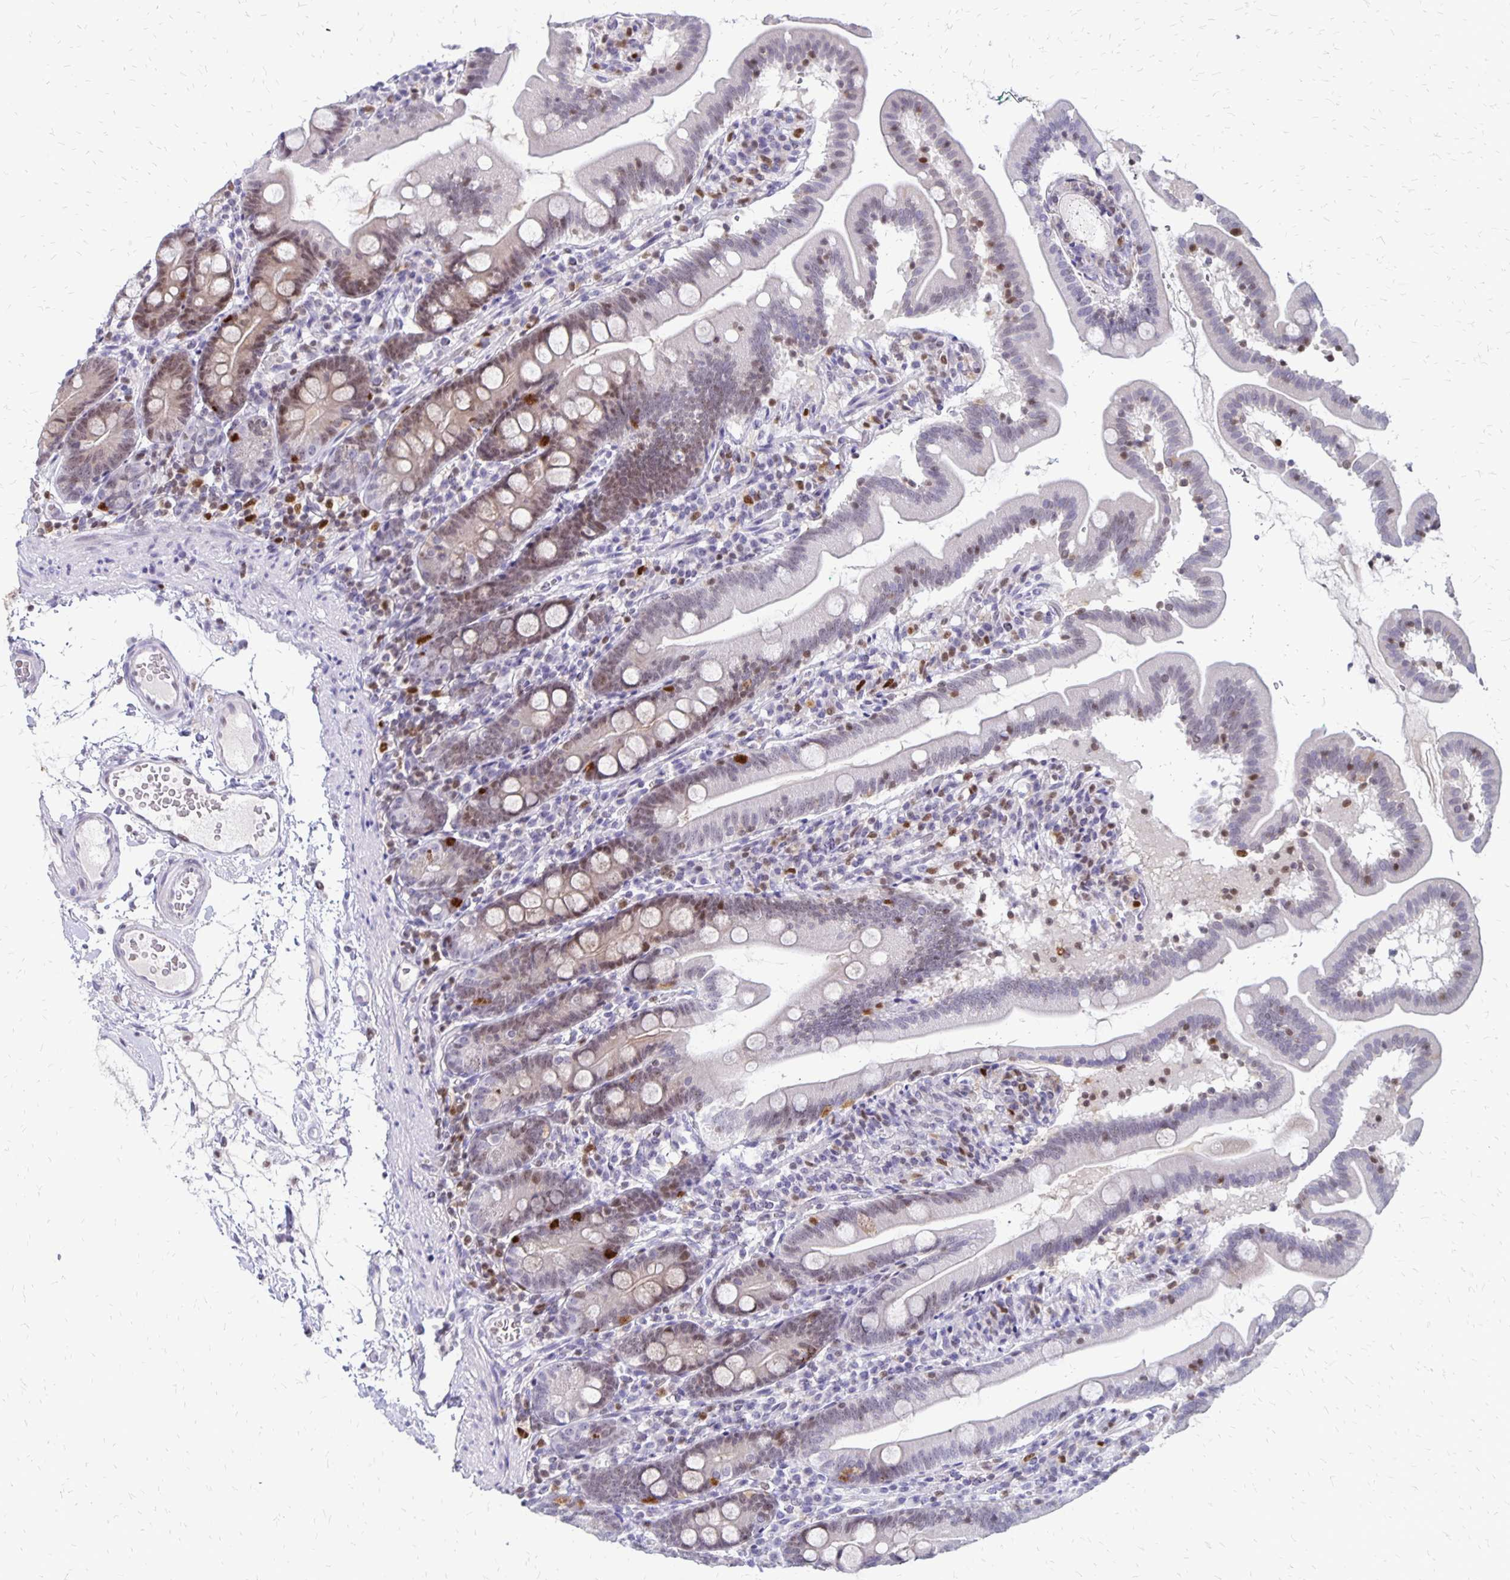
{"staining": {"intensity": "weak", "quantity": "25%-75%", "location": "nuclear"}, "tissue": "duodenum", "cell_type": "Glandular cells", "image_type": "normal", "snomed": [{"axis": "morphology", "description": "Normal tissue, NOS"}, {"axis": "topography", "description": "Duodenum"}], "caption": "Protein staining demonstrates weak nuclear expression in approximately 25%-75% of glandular cells in benign duodenum. Immunohistochemistry (ihc) stains the protein in brown and the nuclei are stained blue.", "gene": "DCK", "patient": {"sex": "female", "age": 67}}